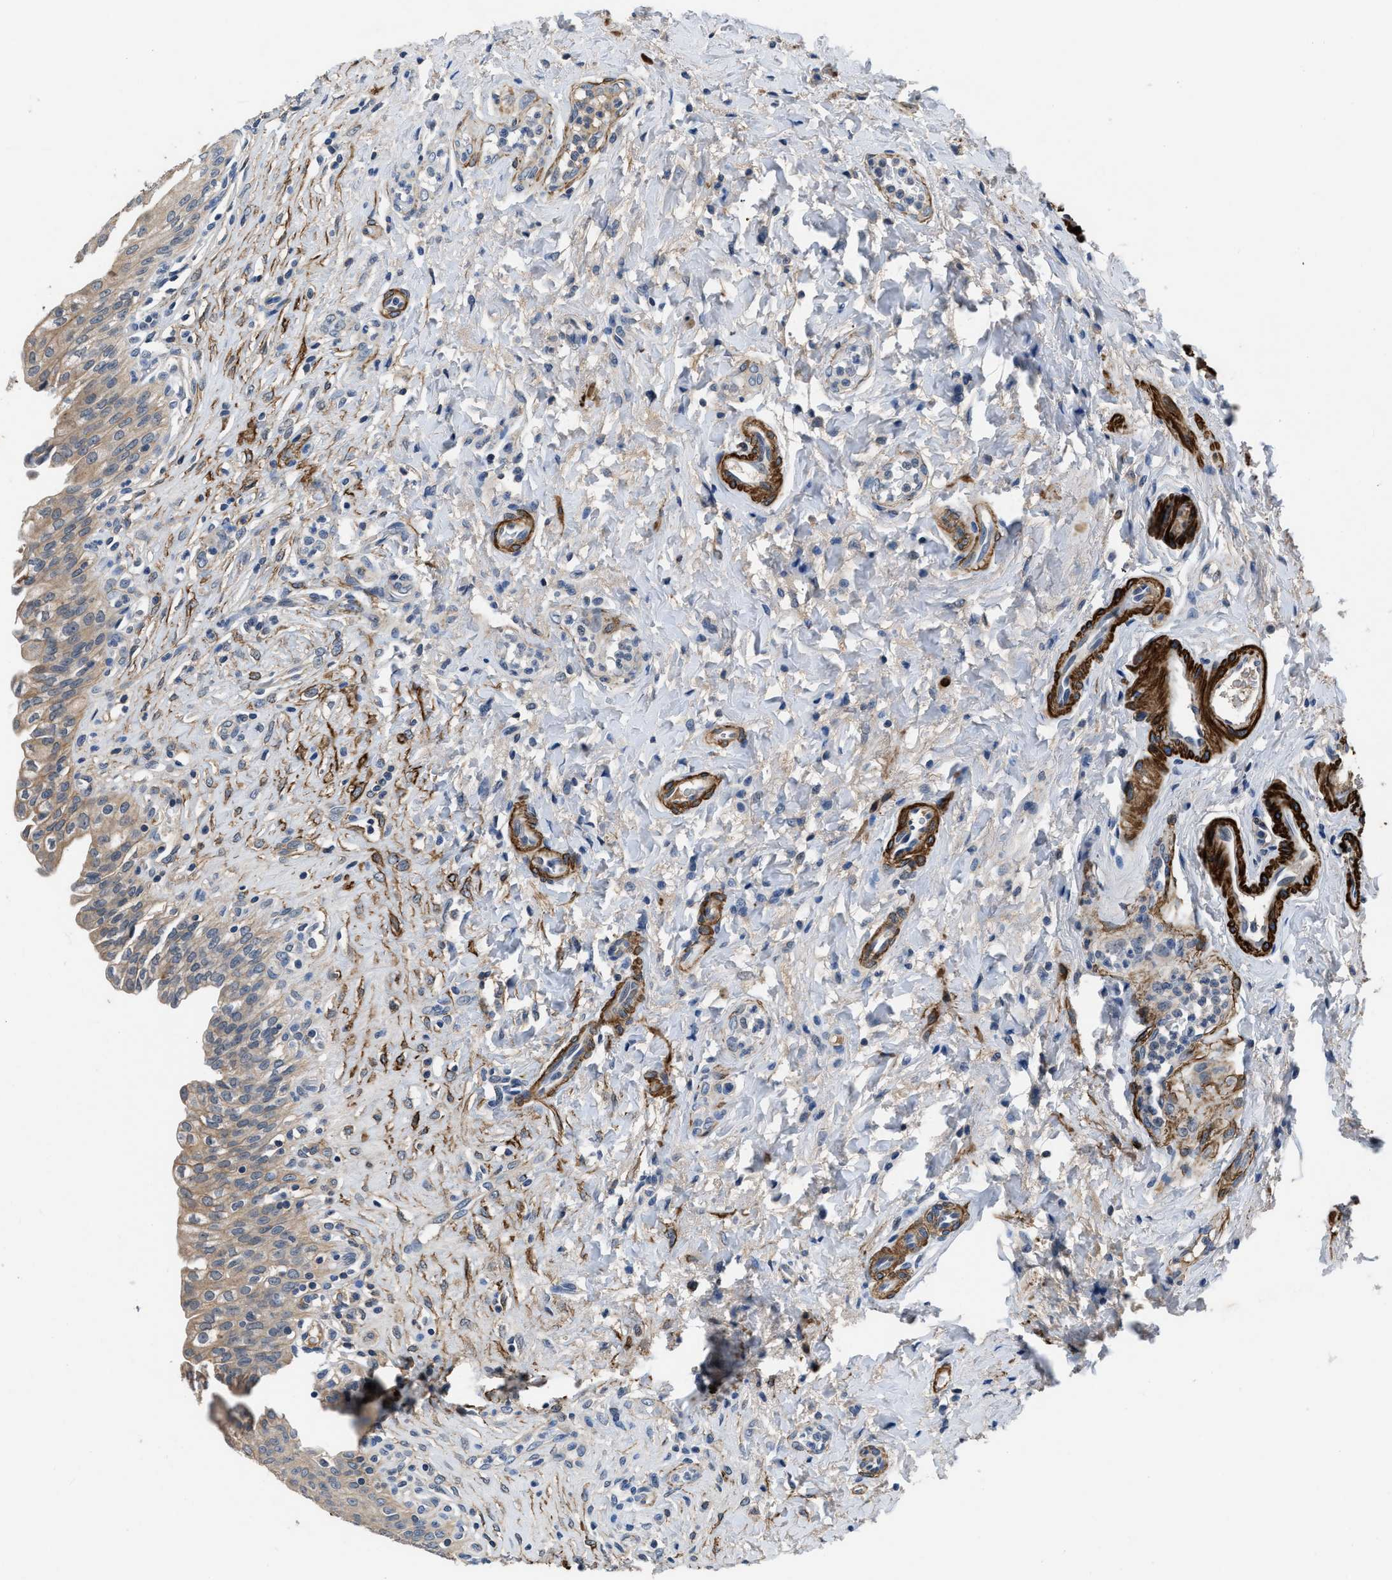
{"staining": {"intensity": "weak", "quantity": "25%-75%", "location": "cytoplasmic/membranous"}, "tissue": "urinary bladder", "cell_type": "Urothelial cells", "image_type": "normal", "snomed": [{"axis": "morphology", "description": "Urothelial carcinoma, High grade"}, {"axis": "topography", "description": "Urinary bladder"}], "caption": "This image exhibits immunohistochemistry (IHC) staining of normal urinary bladder, with low weak cytoplasmic/membranous positivity in approximately 25%-75% of urothelial cells.", "gene": "LANCL2", "patient": {"sex": "male", "age": 46}}